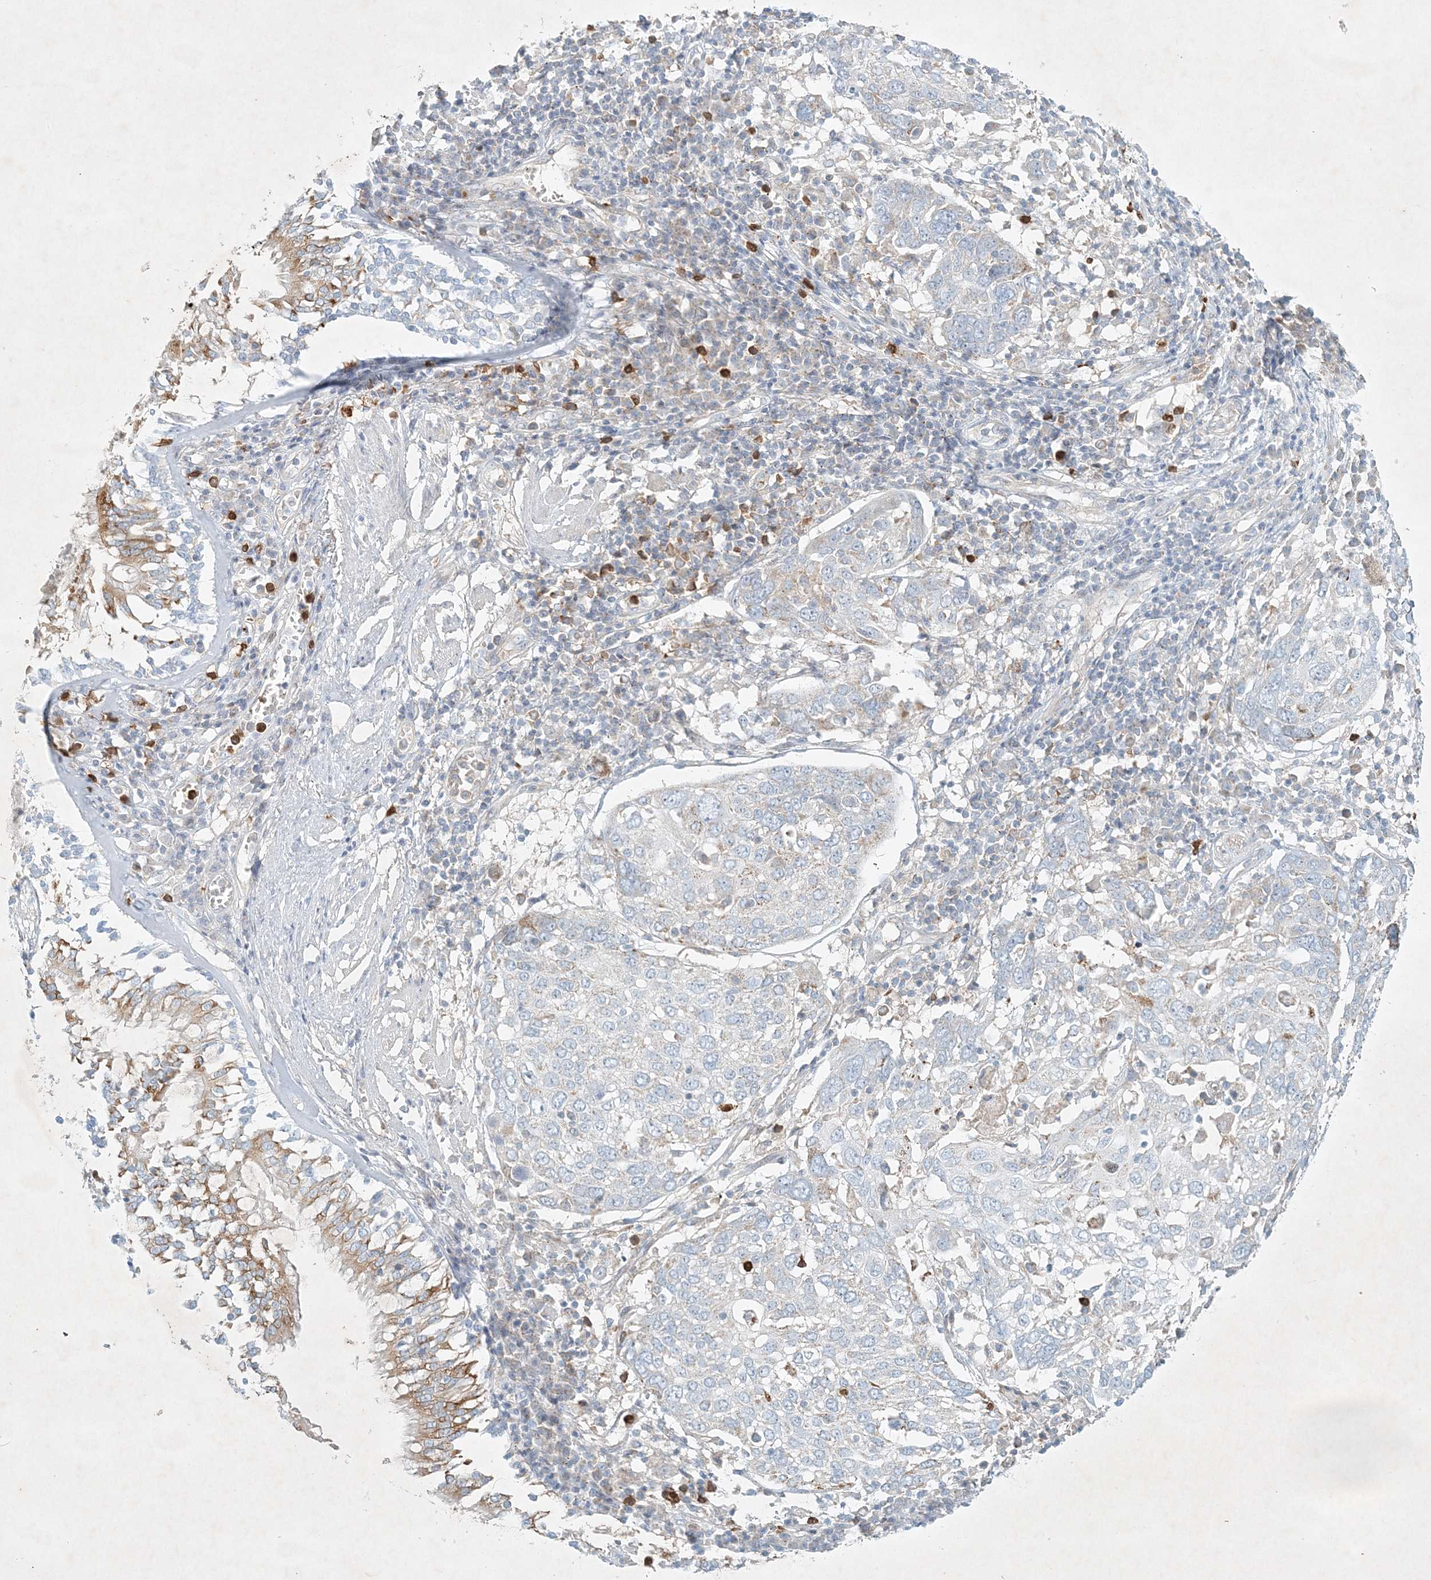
{"staining": {"intensity": "negative", "quantity": "none", "location": "none"}, "tissue": "lung cancer", "cell_type": "Tumor cells", "image_type": "cancer", "snomed": [{"axis": "morphology", "description": "Squamous cell carcinoma, NOS"}, {"axis": "topography", "description": "Lung"}], "caption": "Immunohistochemistry (IHC) histopathology image of neoplastic tissue: human lung cancer stained with DAB (3,3'-diaminobenzidine) exhibits no significant protein expression in tumor cells.", "gene": "STK11IP", "patient": {"sex": "male", "age": 65}}